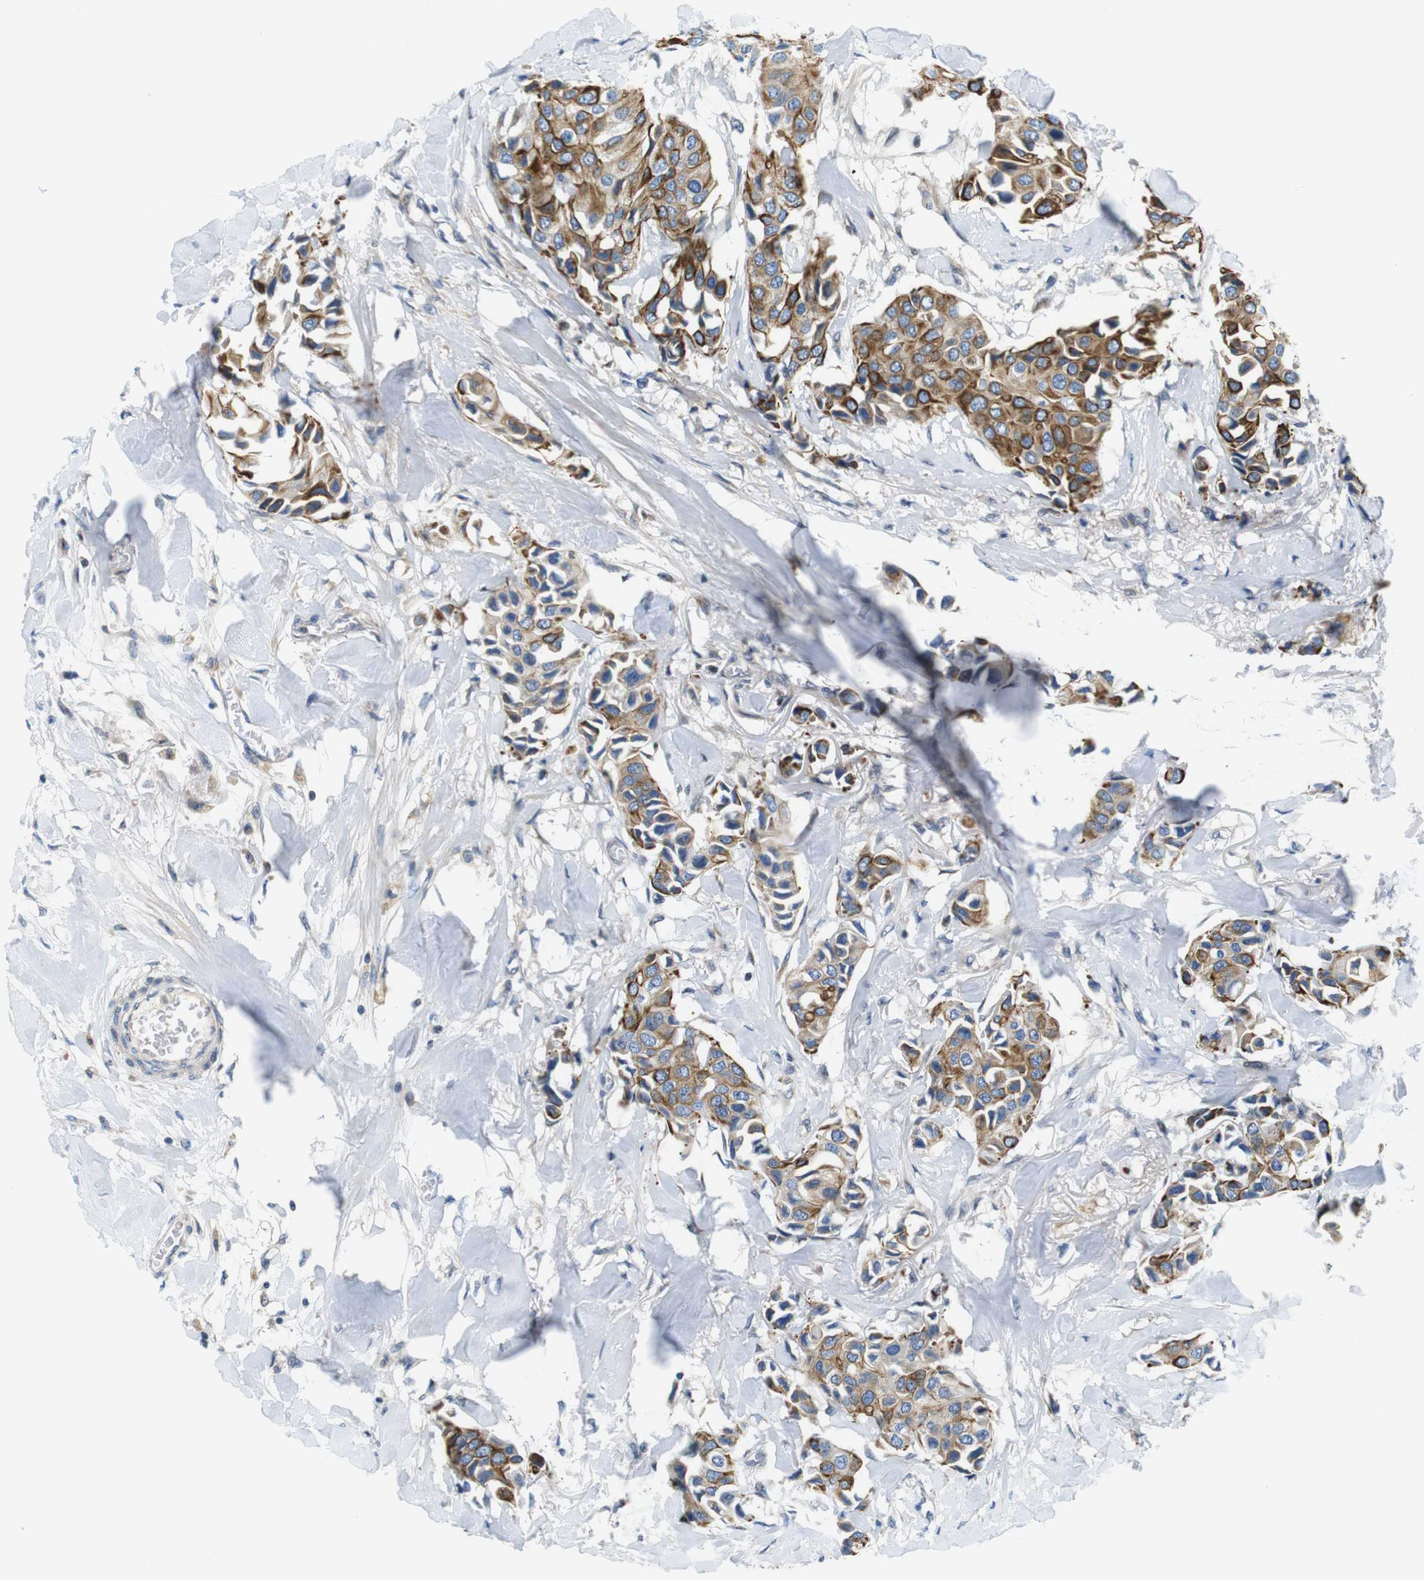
{"staining": {"intensity": "moderate", "quantity": "25%-75%", "location": "cytoplasmic/membranous"}, "tissue": "breast cancer", "cell_type": "Tumor cells", "image_type": "cancer", "snomed": [{"axis": "morphology", "description": "Duct carcinoma"}, {"axis": "topography", "description": "Breast"}], "caption": "Moderate cytoplasmic/membranous positivity is present in about 25%-75% of tumor cells in breast cancer (intraductal carcinoma). The staining is performed using DAB (3,3'-diaminobenzidine) brown chromogen to label protein expression. The nuclei are counter-stained blue using hematoxylin.", "gene": "ZDHHC3", "patient": {"sex": "female", "age": 80}}